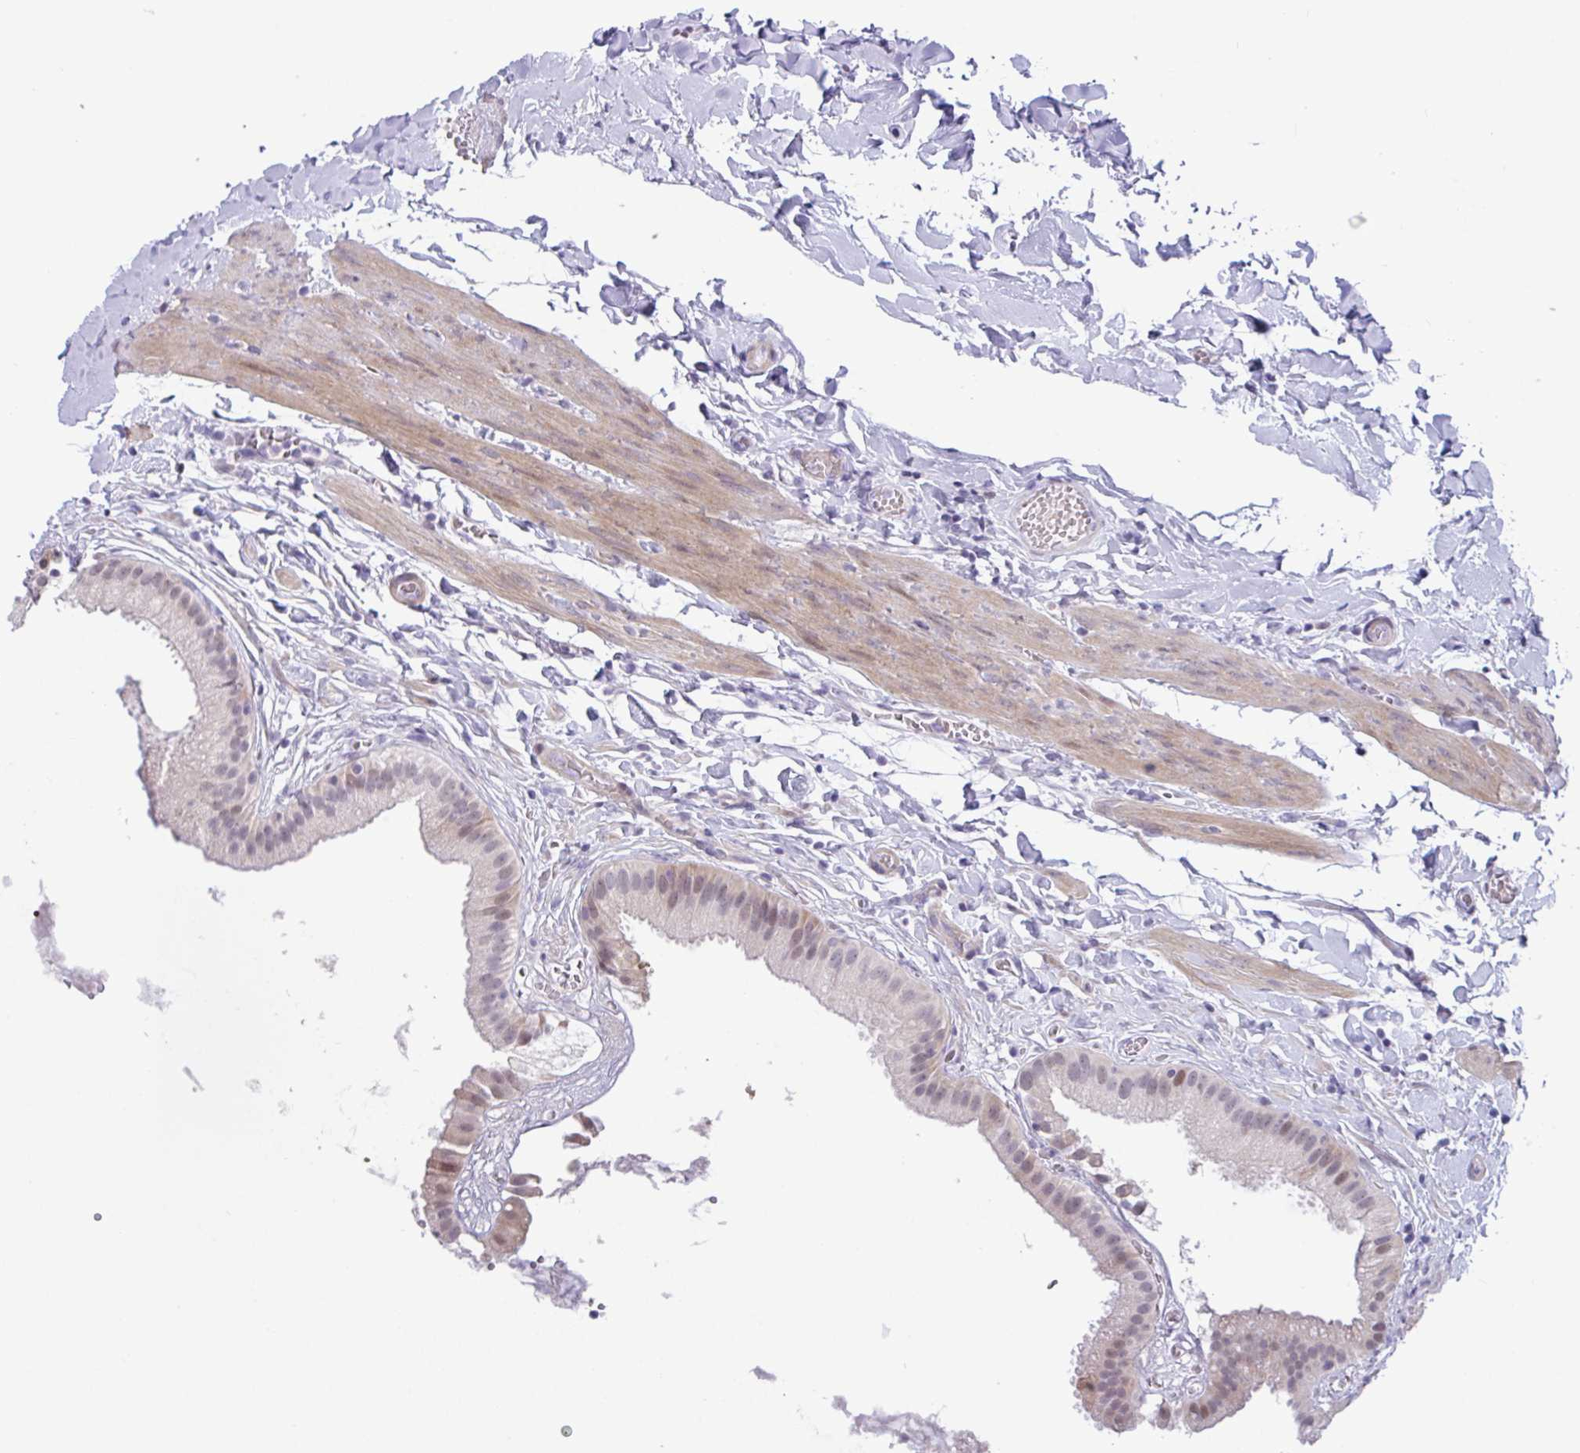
{"staining": {"intensity": "moderate", "quantity": "<25%", "location": "nuclear"}, "tissue": "gallbladder", "cell_type": "Glandular cells", "image_type": "normal", "snomed": [{"axis": "morphology", "description": "Normal tissue, NOS"}, {"axis": "topography", "description": "Gallbladder"}], "caption": "This micrograph shows immunohistochemistry staining of benign human gallbladder, with low moderate nuclear expression in about <25% of glandular cells.", "gene": "USP35", "patient": {"sex": "female", "age": 63}}